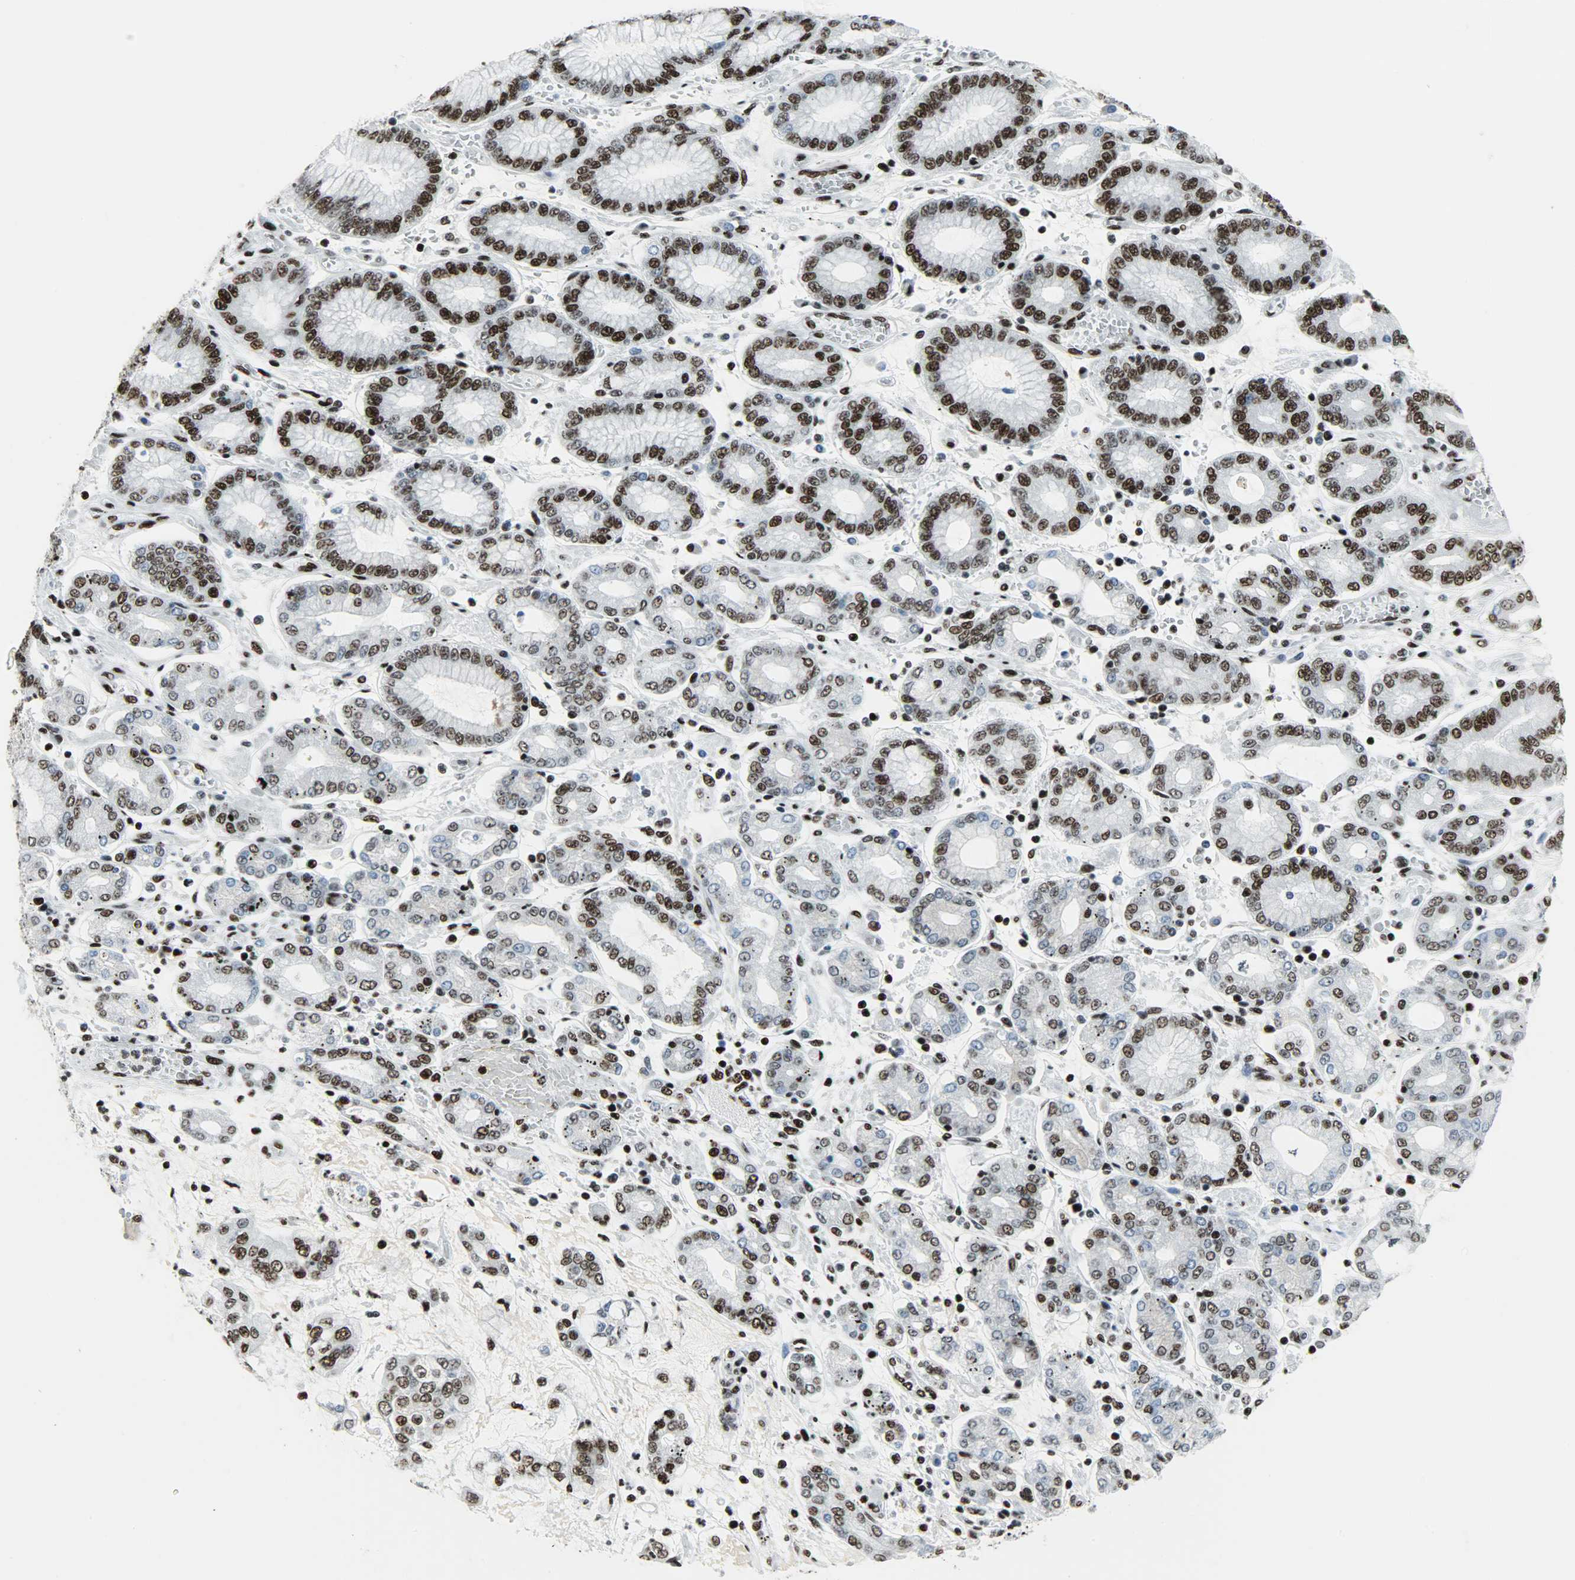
{"staining": {"intensity": "strong", "quantity": "25%-75%", "location": "nuclear"}, "tissue": "stomach cancer", "cell_type": "Tumor cells", "image_type": "cancer", "snomed": [{"axis": "morphology", "description": "Normal tissue, NOS"}, {"axis": "morphology", "description": "Adenocarcinoma, NOS"}, {"axis": "topography", "description": "Stomach, upper"}, {"axis": "topography", "description": "Stomach"}], "caption": "Brown immunohistochemical staining in stomach adenocarcinoma shows strong nuclear positivity in approximately 25%-75% of tumor cells.", "gene": "SNRPA", "patient": {"sex": "male", "age": 76}}